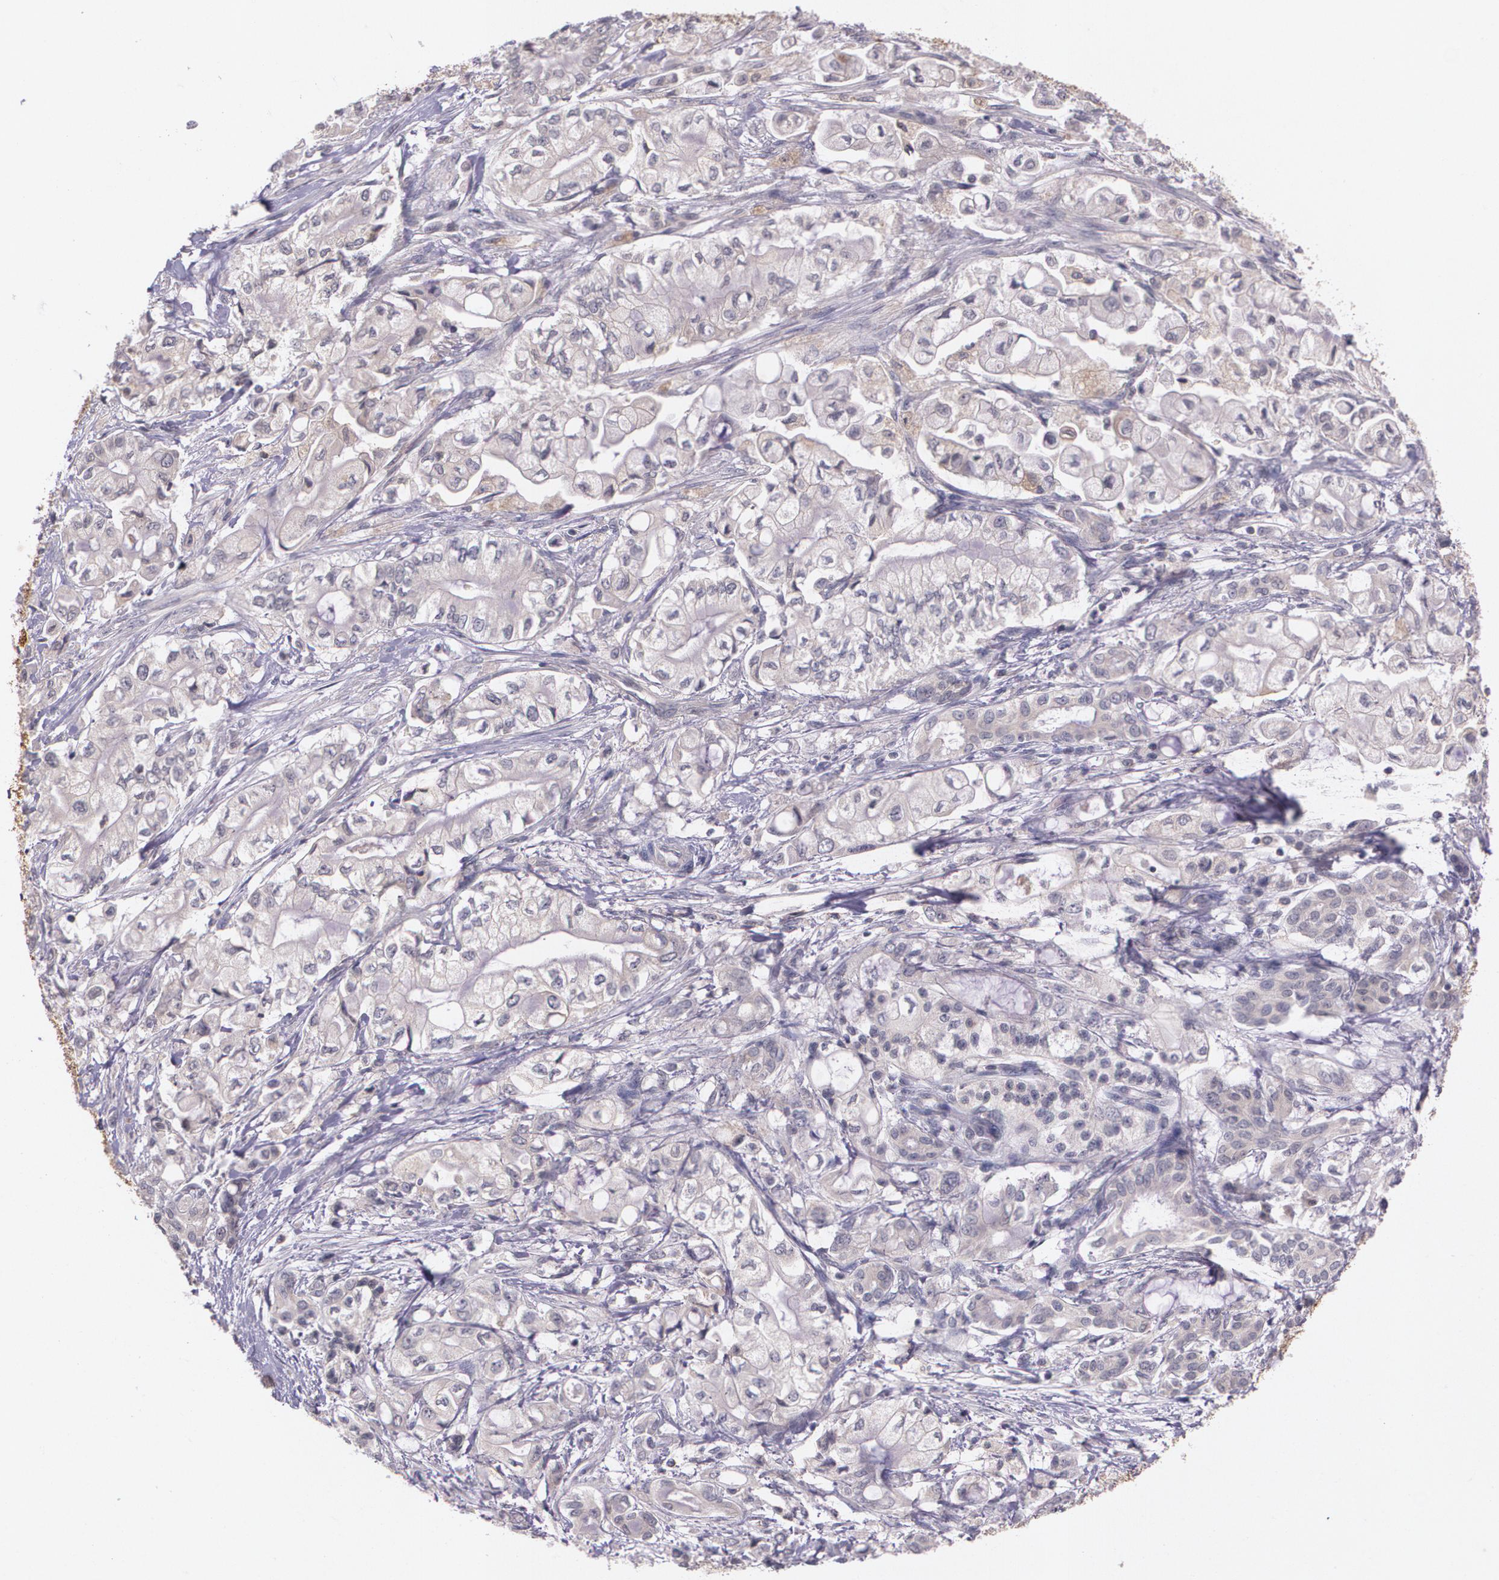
{"staining": {"intensity": "weak", "quantity": "25%-75%", "location": "cytoplasmic/membranous"}, "tissue": "pancreatic cancer", "cell_type": "Tumor cells", "image_type": "cancer", "snomed": [{"axis": "morphology", "description": "Adenocarcinoma, NOS"}, {"axis": "topography", "description": "Pancreas"}], "caption": "Tumor cells reveal low levels of weak cytoplasmic/membranous staining in about 25%-75% of cells in human pancreatic adenocarcinoma.", "gene": "TM4SF1", "patient": {"sex": "male", "age": 79}}